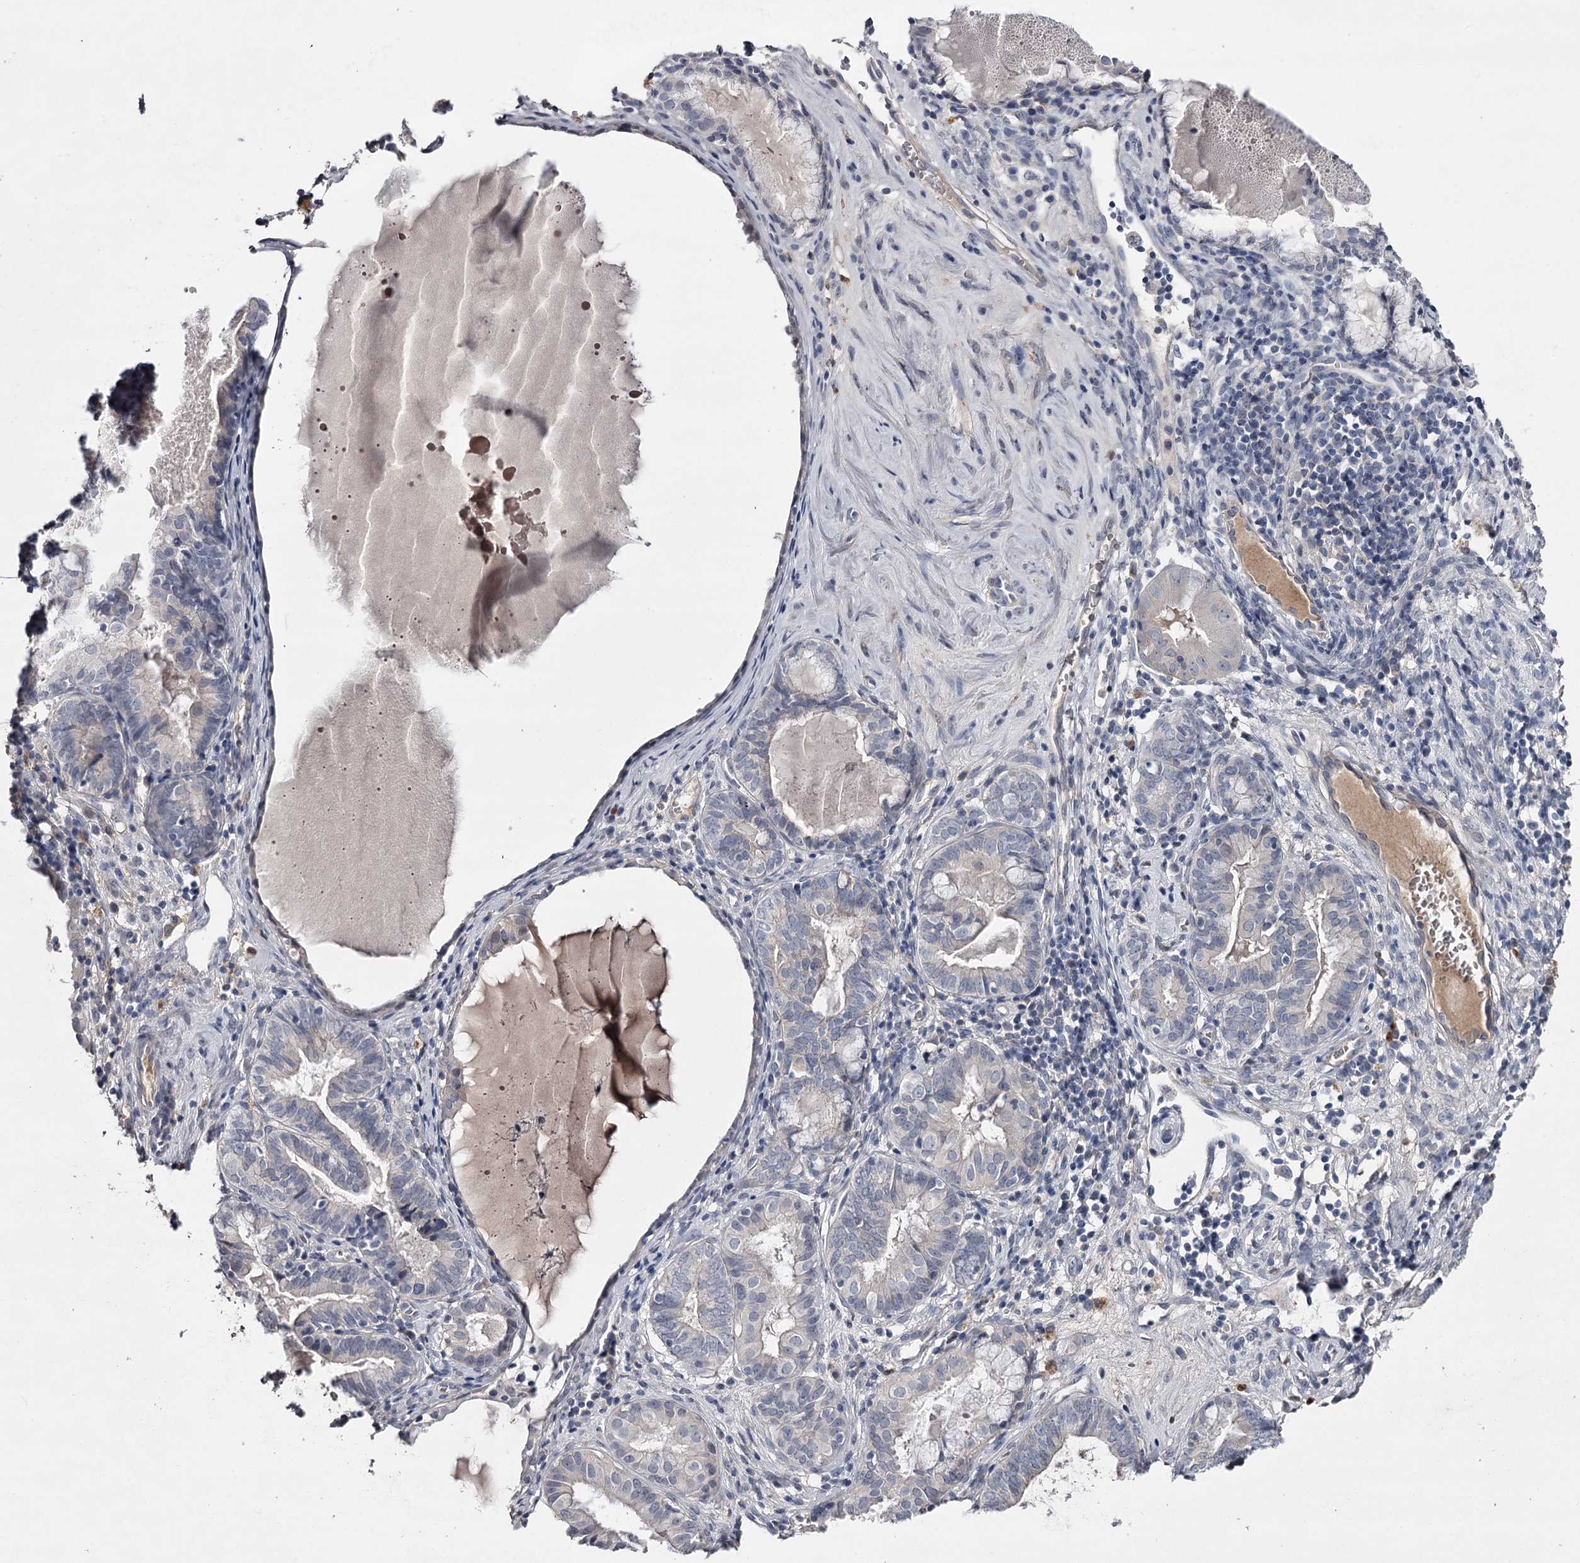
{"staining": {"intensity": "negative", "quantity": "none", "location": "none"}, "tissue": "endometrial cancer", "cell_type": "Tumor cells", "image_type": "cancer", "snomed": [{"axis": "morphology", "description": "Adenocarcinoma, NOS"}, {"axis": "topography", "description": "Endometrium"}], "caption": "Photomicrograph shows no protein positivity in tumor cells of endometrial cancer (adenocarcinoma) tissue.", "gene": "FDXACB1", "patient": {"sex": "female", "age": 79}}